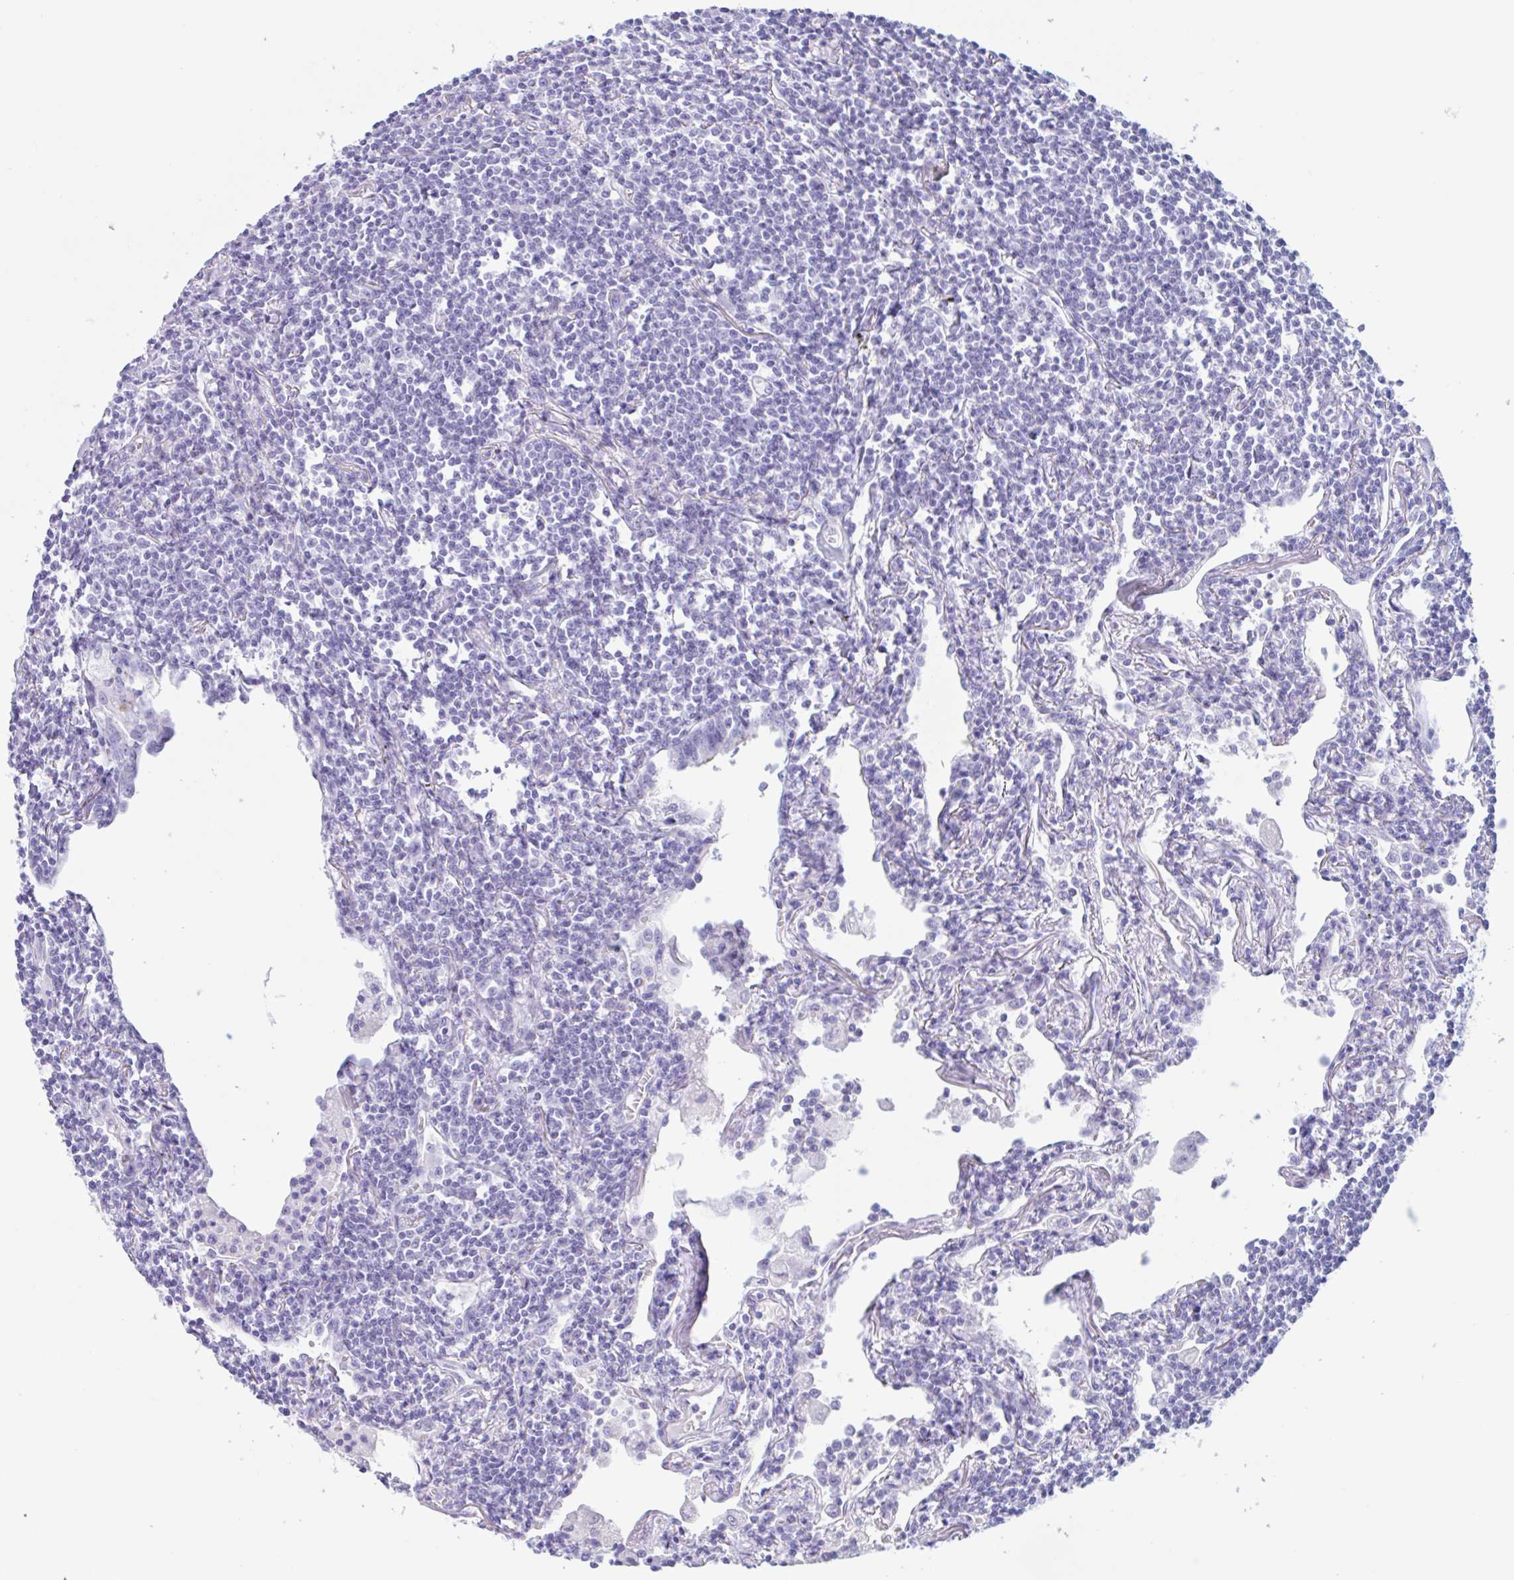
{"staining": {"intensity": "negative", "quantity": "none", "location": "none"}, "tissue": "lymphoma", "cell_type": "Tumor cells", "image_type": "cancer", "snomed": [{"axis": "morphology", "description": "Malignant lymphoma, non-Hodgkin's type, Low grade"}, {"axis": "topography", "description": "Lung"}], "caption": "Immunohistochemical staining of human malignant lymphoma, non-Hodgkin's type (low-grade) shows no significant positivity in tumor cells.", "gene": "MRGPRG", "patient": {"sex": "female", "age": 71}}